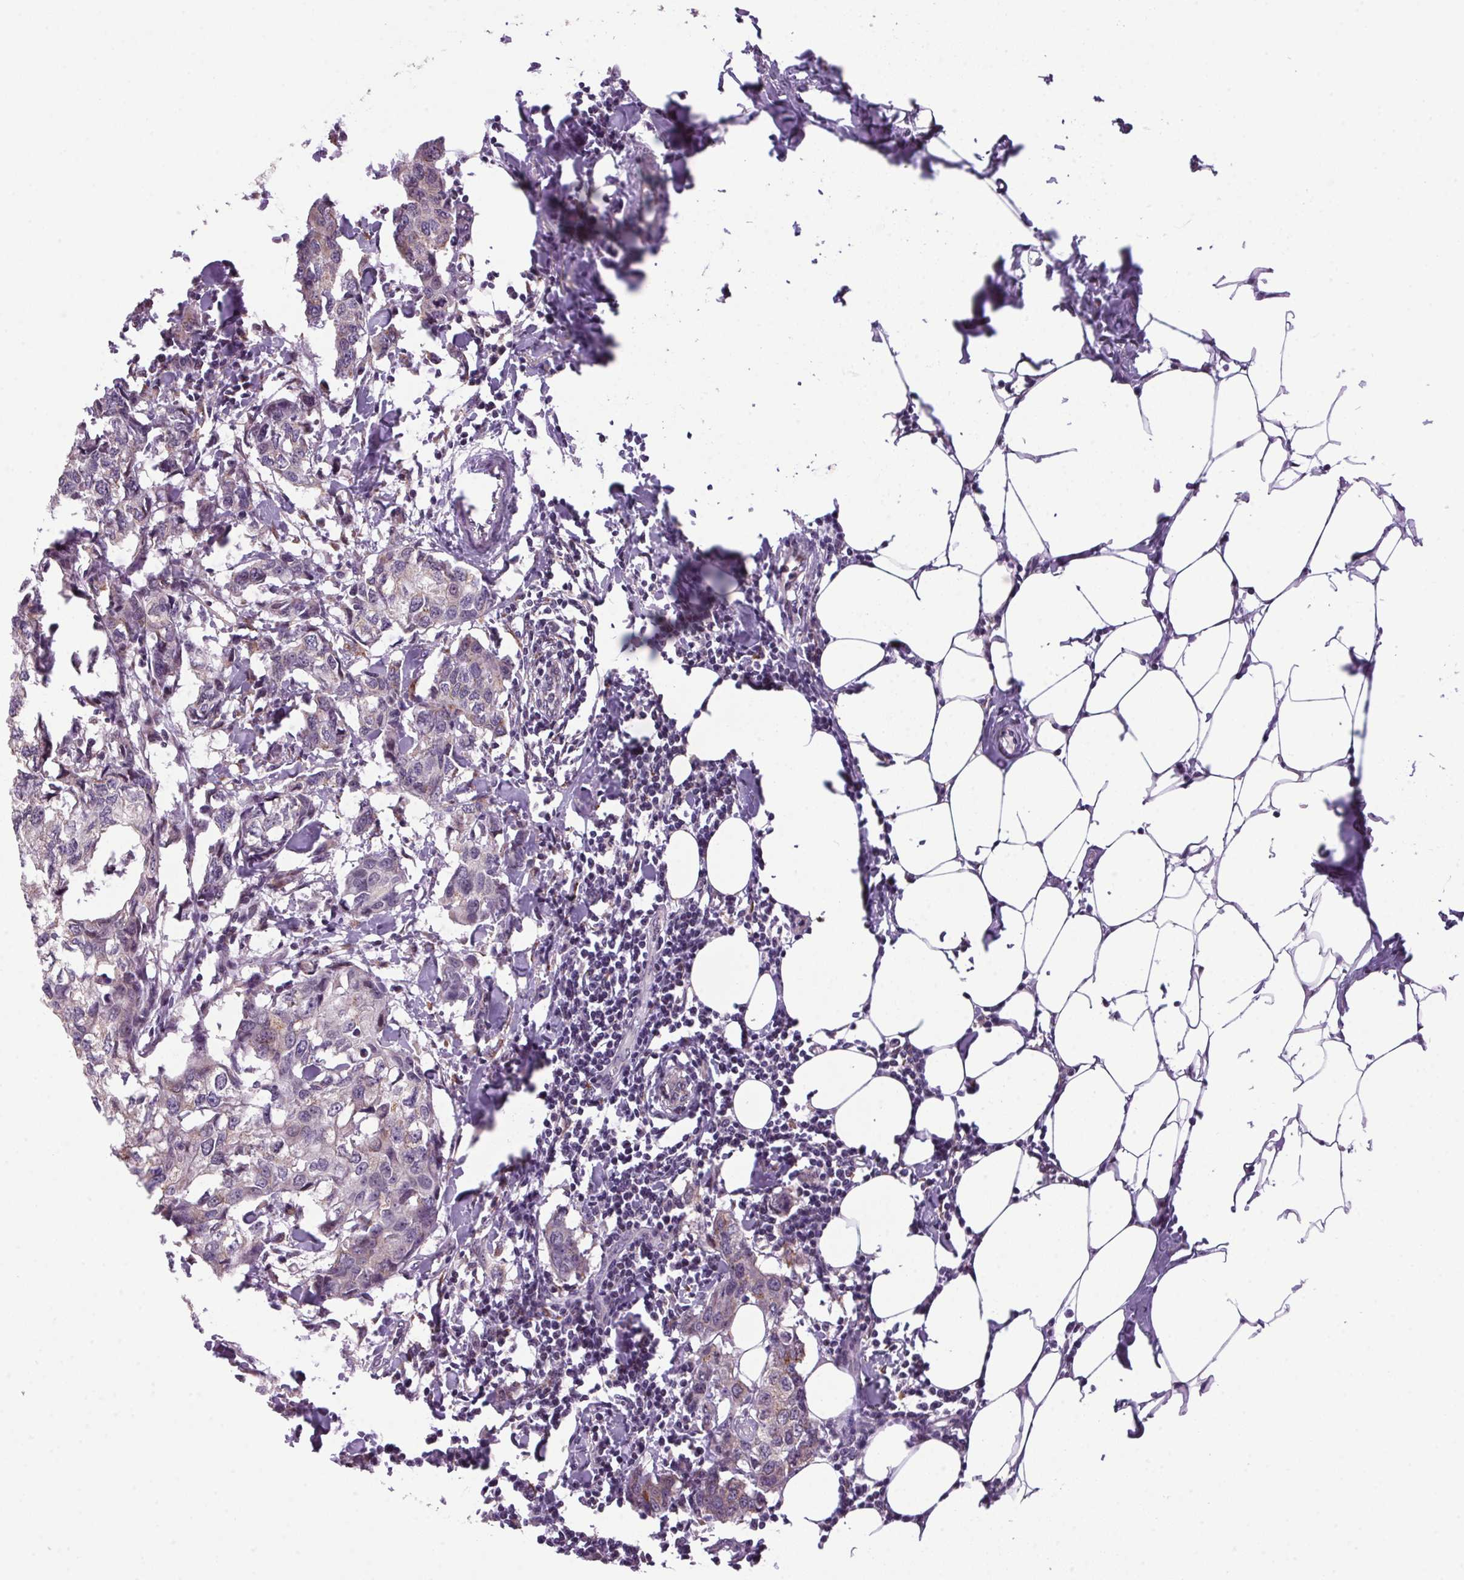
{"staining": {"intensity": "negative", "quantity": "none", "location": "none"}, "tissue": "breast cancer", "cell_type": "Tumor cells", "image_type": "cancer", "snomed": [{"axis": "morphology", "description": "Duct carcinoma"}, {"axis": "topography", "description": "Breast"}], "caption": "A photomicrograph of human breast cancer (invasive ductal carcinoma) is negative for staining in tumor cells.", "gene": "AKR1E2", "patient": {"sex": "female", "age": 27}}